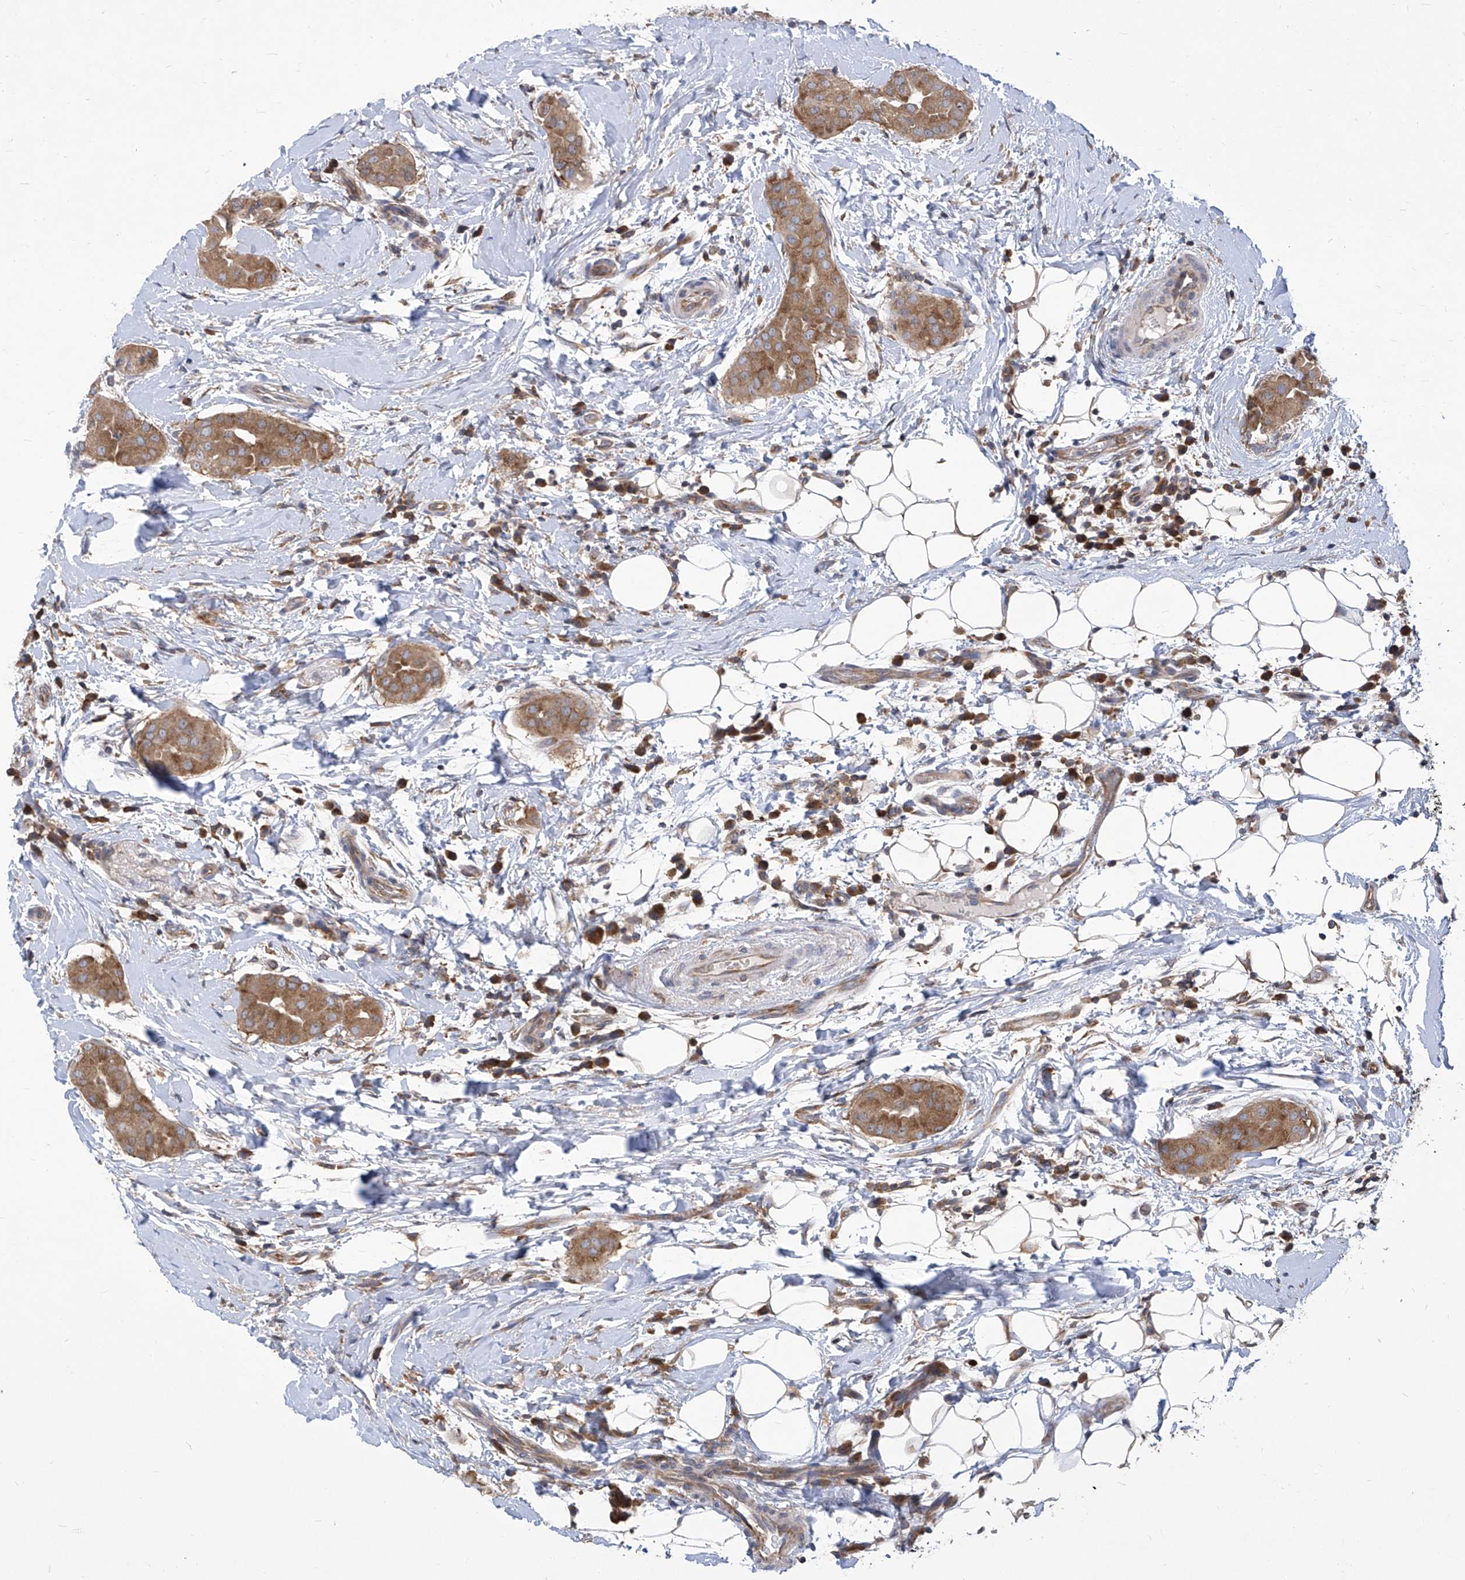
{"staining": {"intensity": "moderate", "quantity": ">75%", "location": "cytoplasmic/membranous"}, "tissue": "thyroid cancer", "cell_type": "Tumor cells", "image_type": "cancer", "snomed": [{"axis": "morphology", "description": "Papillary adenocarcinoma, NOS"}, {"axis": "topography", "description": "Thyroid gland"}], "caption": "The photomicrograph displays a brown stain indicating the presence of a protein in the cytoplasmic/membranous of tumor cells in papillary adenocarcinoma (thyroid).", "gene": "EIF3M", "patient": {"sex": "male", "age": 33}}